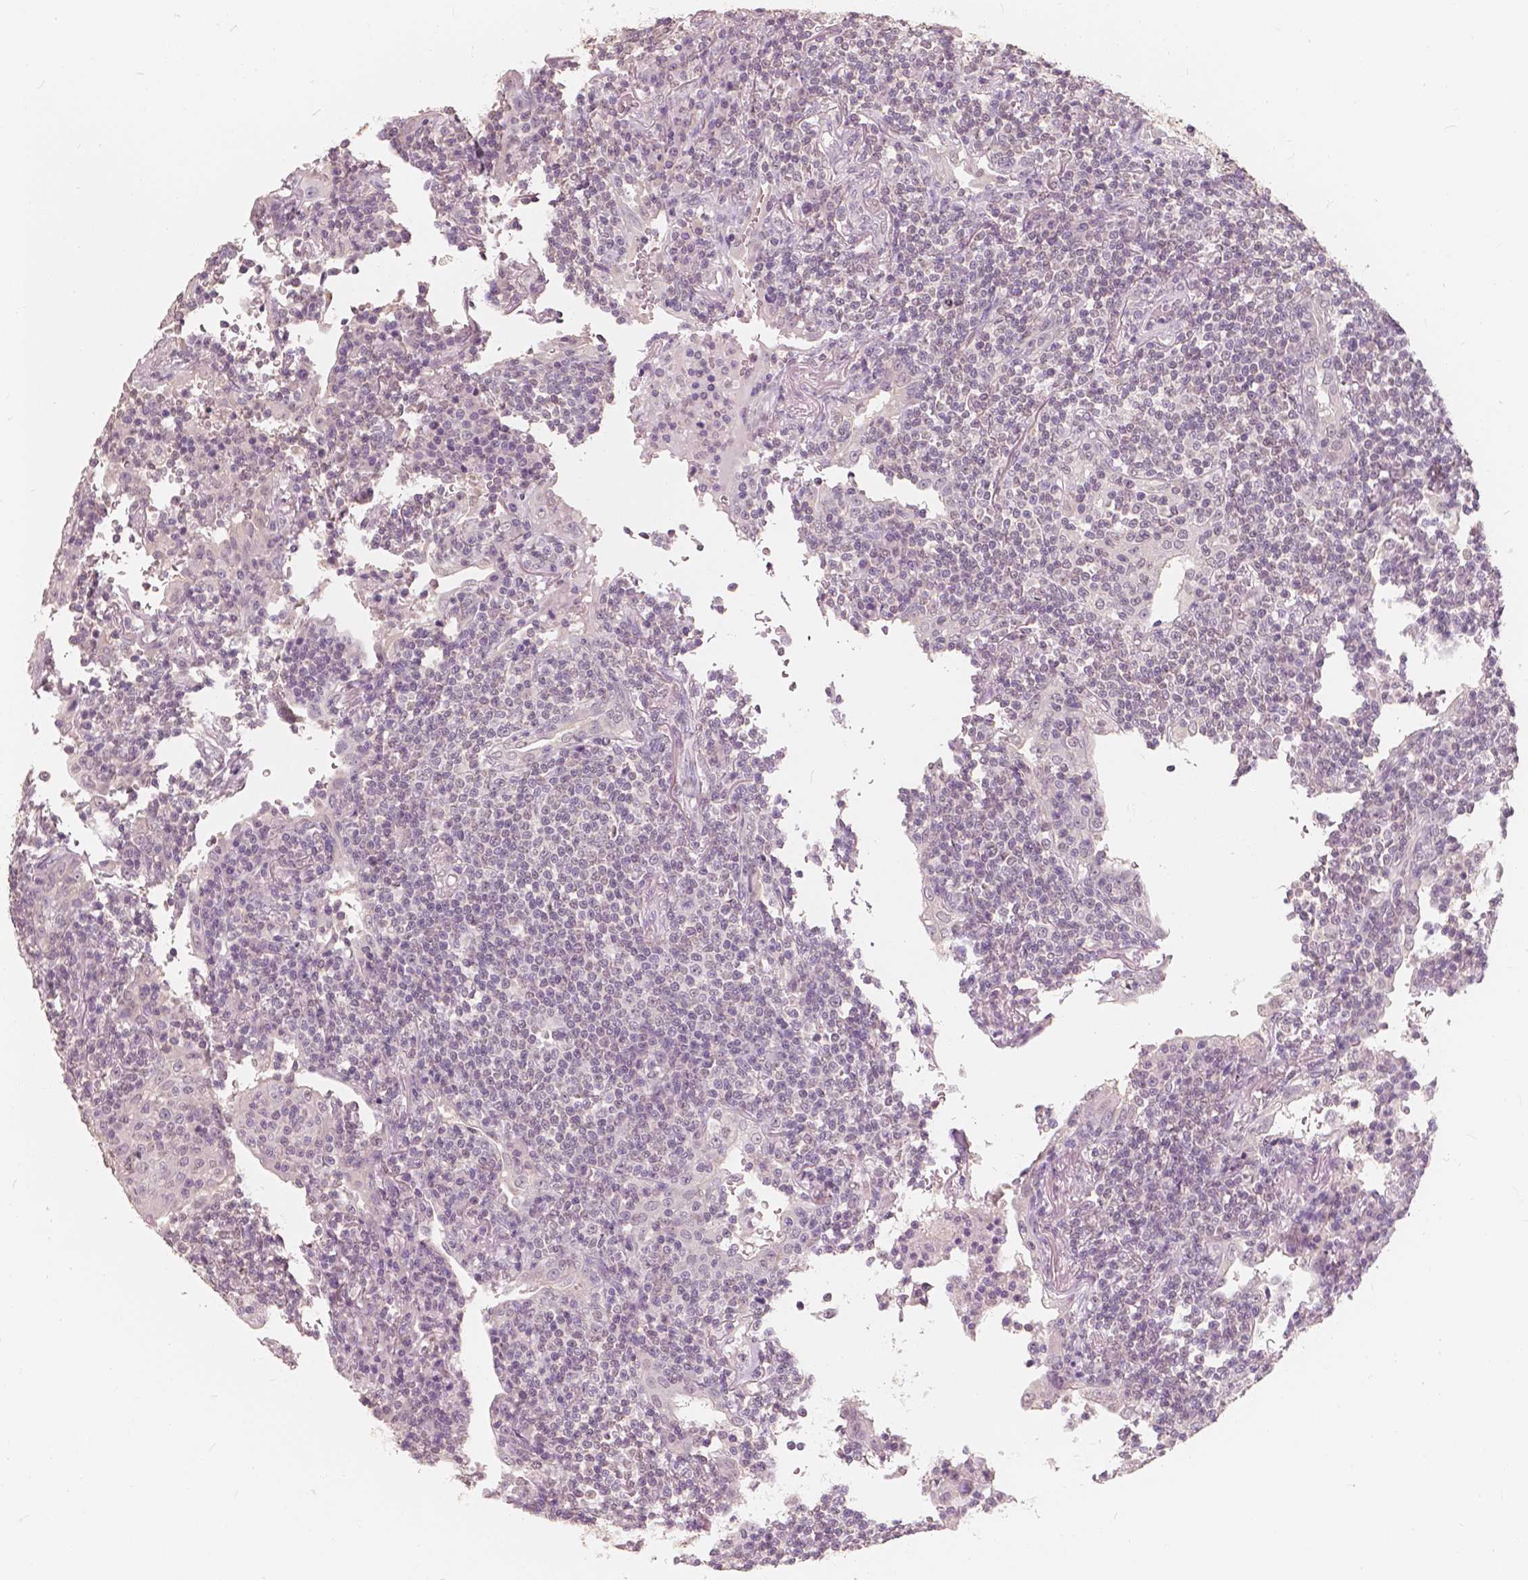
{"staining": {"intensity": "negative", "quantity": "none", "location": "none"}, "tissue": "lymphoma", "cell_type": "Tumor cells", "image_type": "cancer", "snomed": [{"axis": "morphology", "description": "Malignant lymphoma, non-Hodgkin's type, Low grade"}, {"axis": "topography", "description": "Lung"}], "caption": "Immunohistochemistry (IHC) histopathology image of lymphoma stained for a protein (brown), which shows no expression in tumor cells.", "gene": "SAT2", "patient": {"sex": "female", "age": 71}}